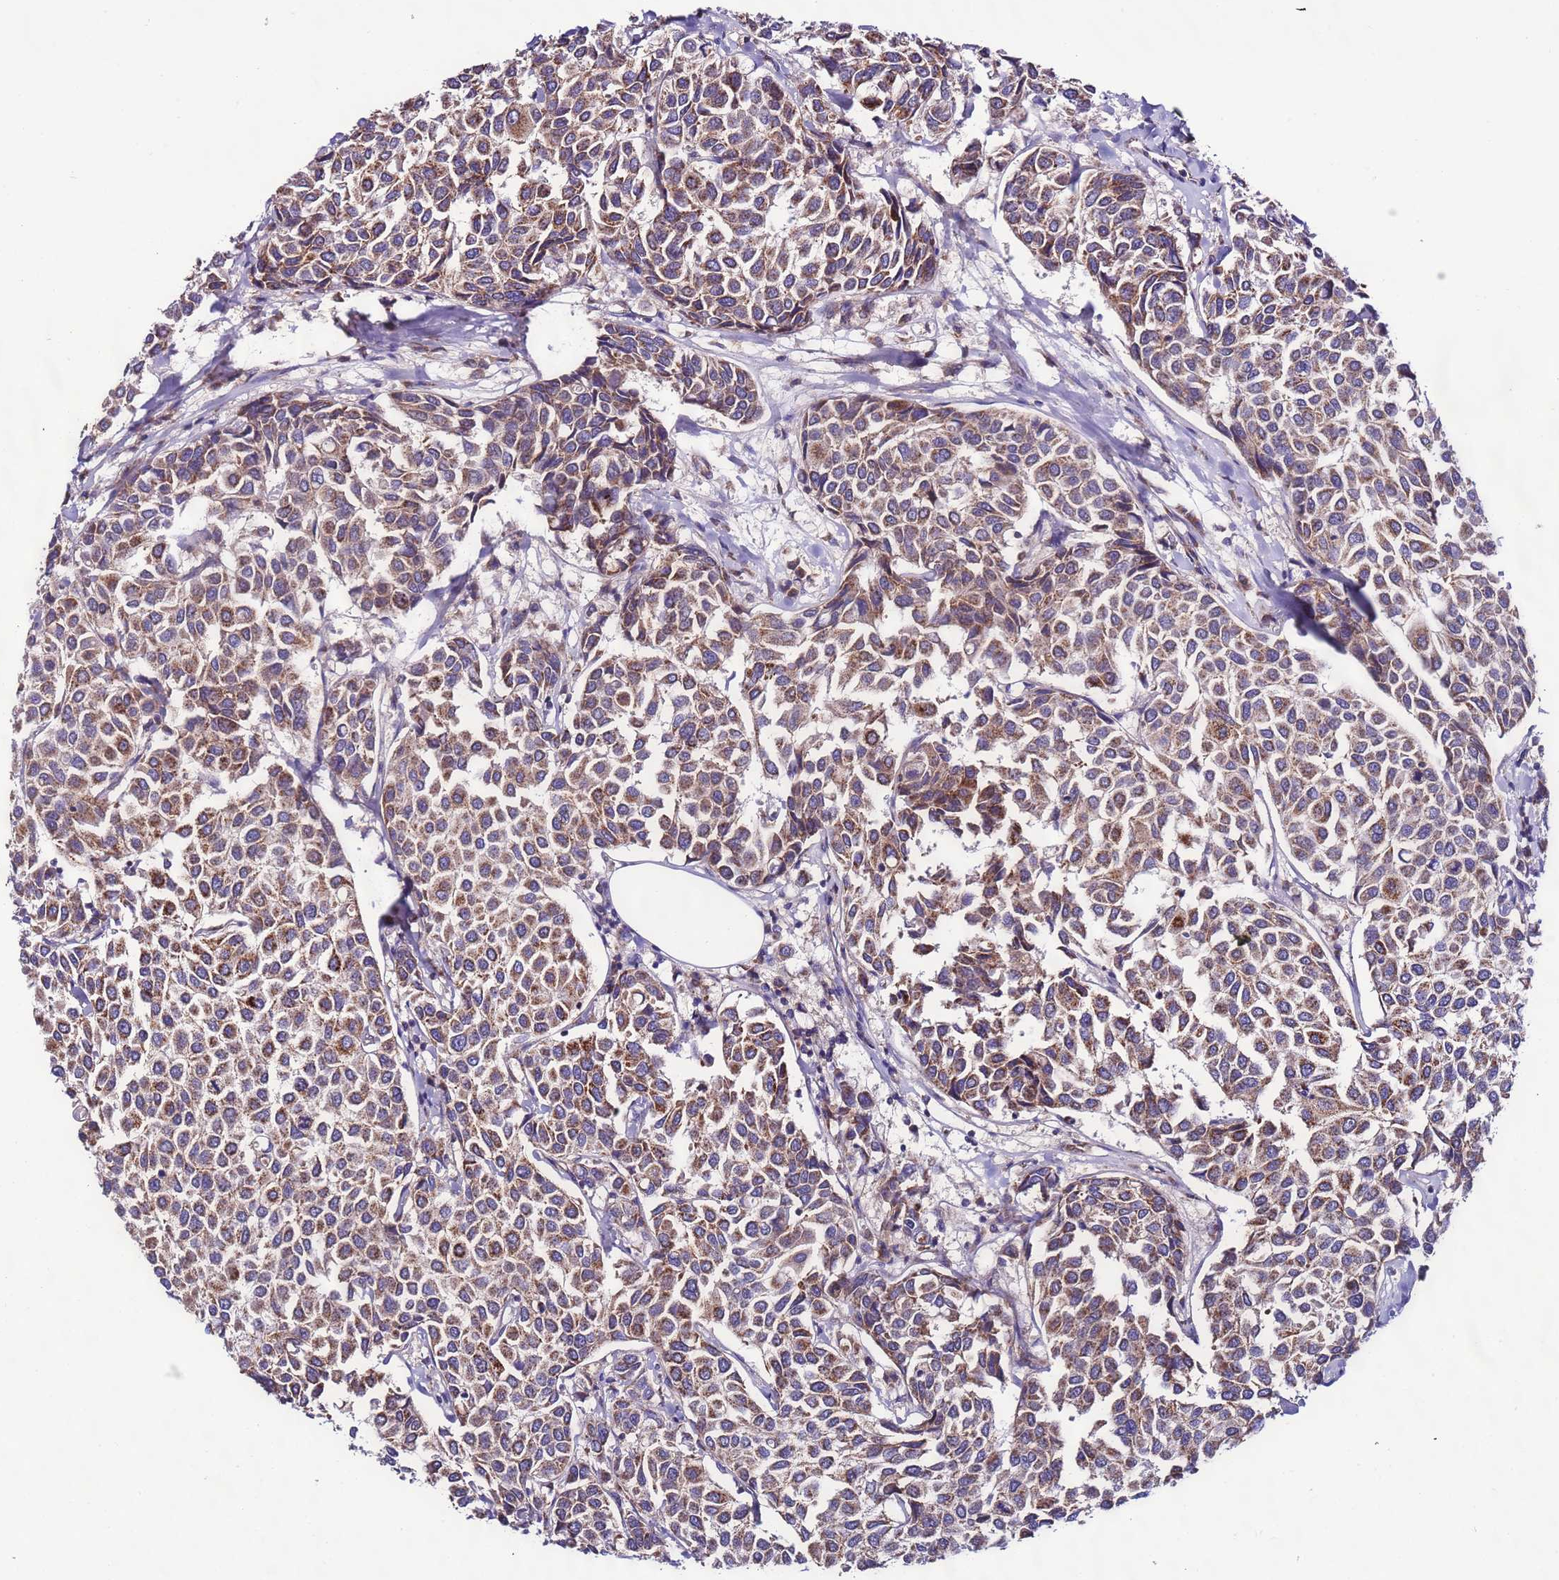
{"staining": {"intensity": "moderate", "quantity": ">75%", "location": "cytoplasmic/membranous"}, "tissue": "breast cancer", "cell_type": "Tumor cells", "image_type": "cancer", "snomed": [{"axis": "morphology", "description": "Duct carcinoma"}, {"axis": "topography", "description": "Breast"}], "caption": "The immunohistochemical stain labels moderate cytoplasmic/membranous expression in tumor cells of breast infiltrating ductal carcinoma tissue.", "gene": "UEVLD", "patient": {"sex": "female", "age": 55}}